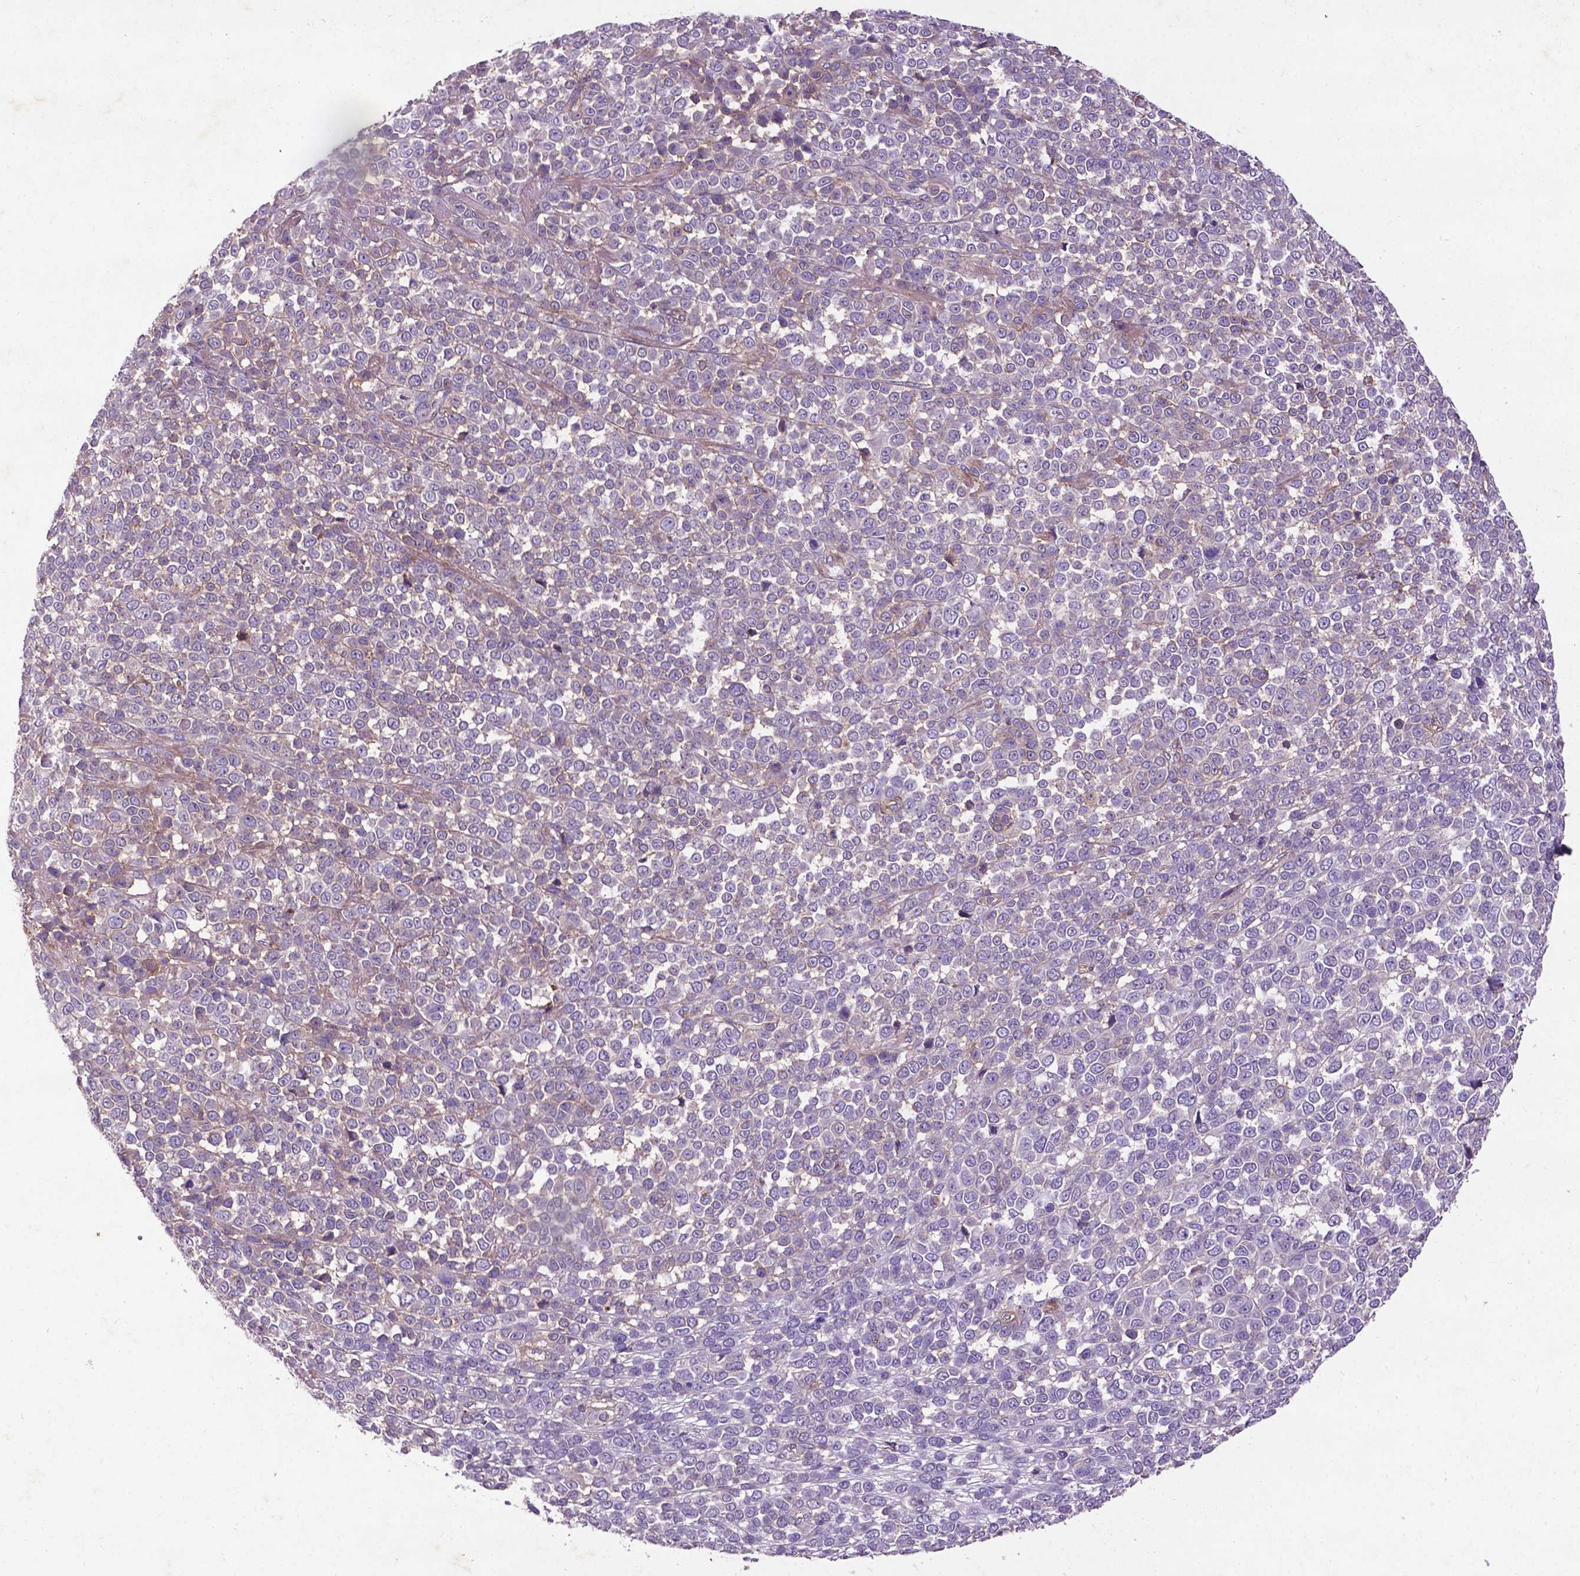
{"staining": {"intensity": "negative", "quantity": "none", "location": "none"}, "tissue": "melanoma", "cell_type": "Tumor cells", "image_type": "cancer", "snomed": [{"axis": "morphology", "description": "Malignant melanoma, NOS"}, {"axis": "topography", "description": "Skin"}], "caption": "Melanoma was stained to show a protein in brown. There is no significant expression in tumor cells. Brightfield microscopy of immunohistochemistry (IHC) stained with DAB (brown) and hematoxylin (blue), captured at high magnification.", "gene": "RRAS", "patient": {"sex": "female", "age": 95}}